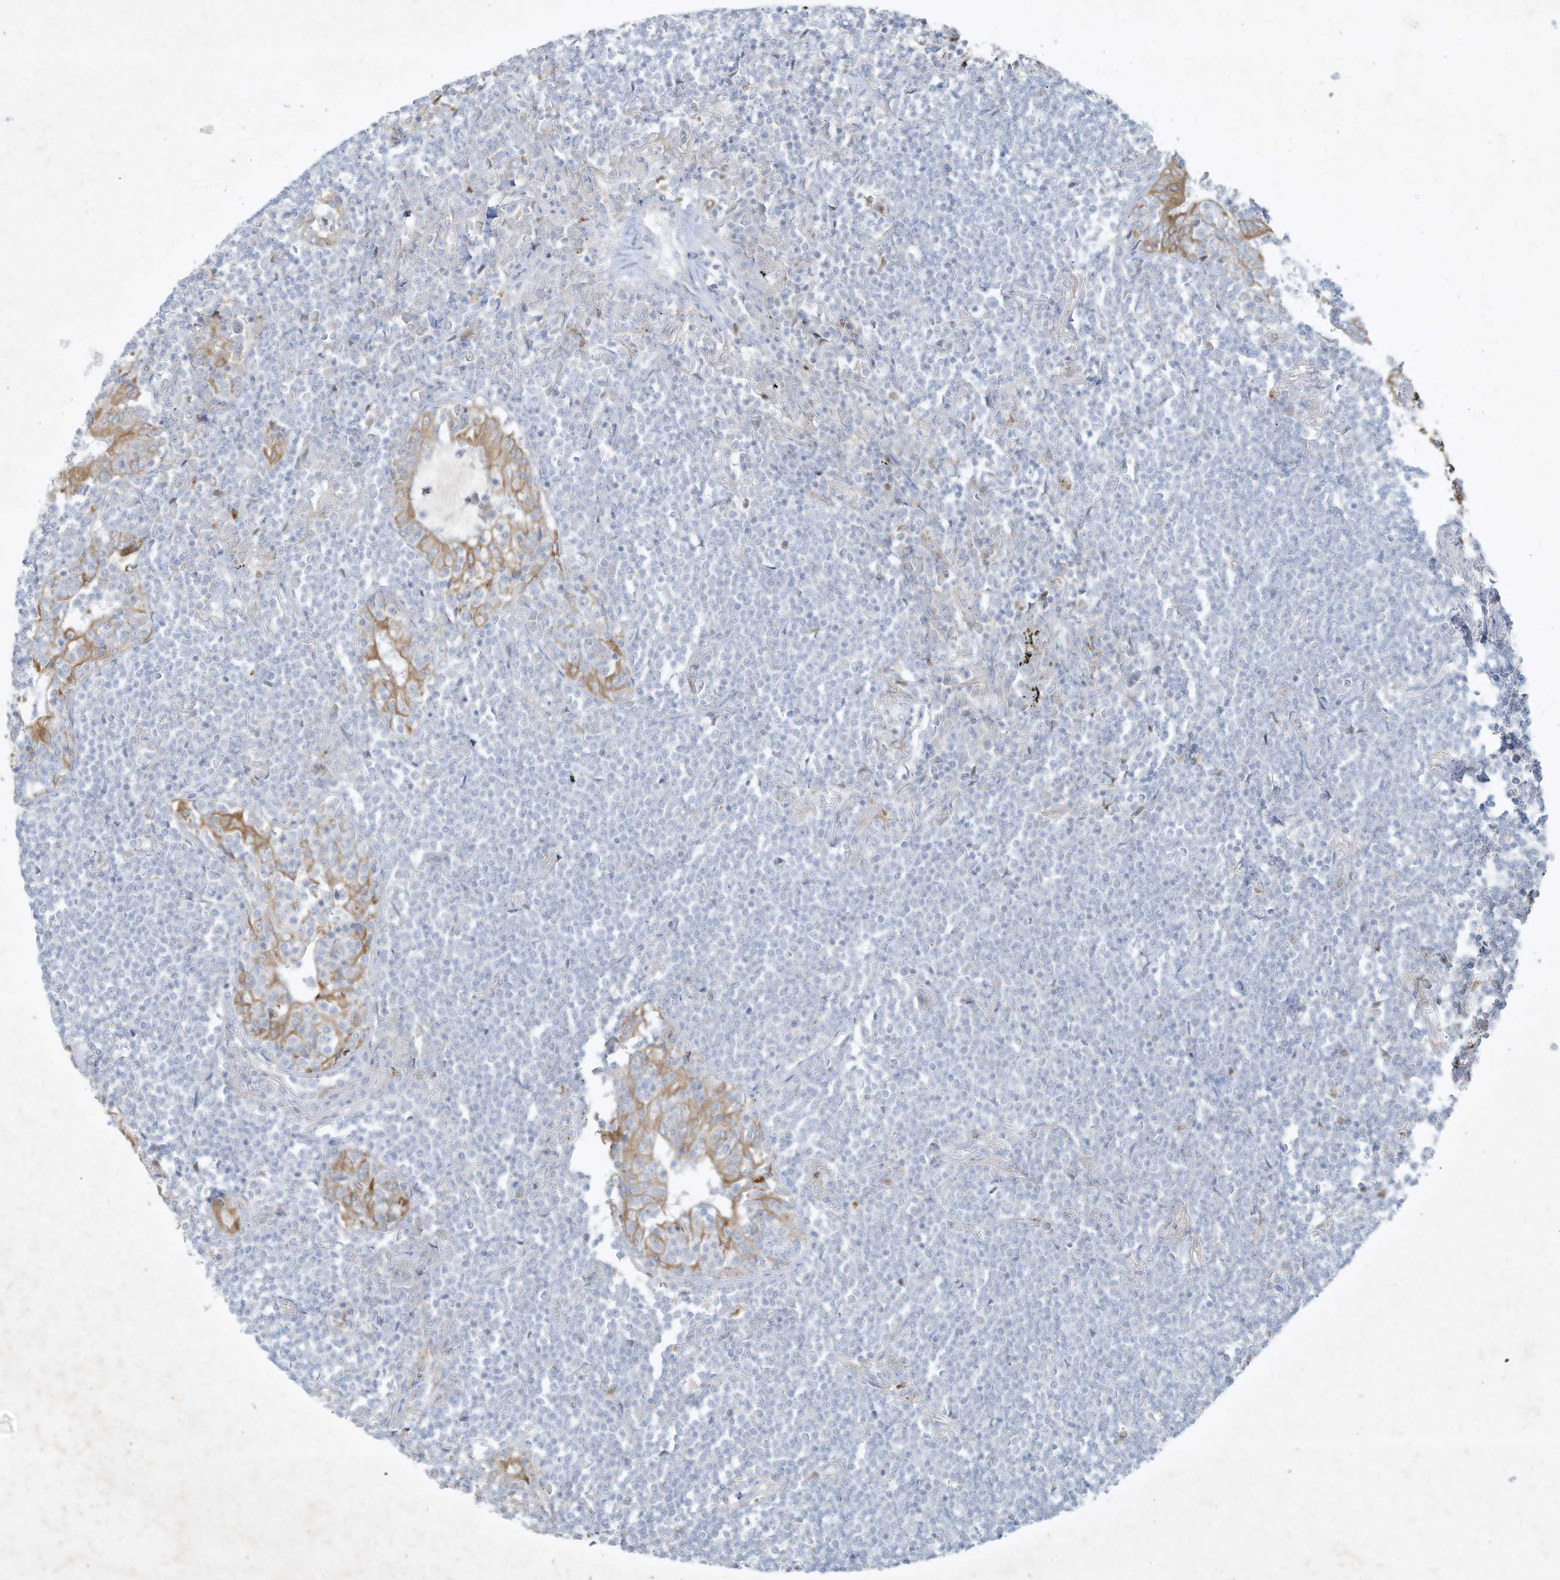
{"staining": {"intensity": "negative", "quantity": "none", "location": "none"}, "tissue": "lymphoma", "cell_type": "Tumor cells", "image_type": "cancer", "snomed": [{"axis": "morphology", "description": "Malignant lymphoma, non-Hodgkin's type, Low grade"}, {"axis": "topography", "description": "Lung"}], "caption": "The histopathology image exhibits no significant expression in tumor cells of malignant lymphoma, non-Hodgkin's type (low-grade).", "gene": "TUBE1", "patient": {"sex": "female", "age": 71}}